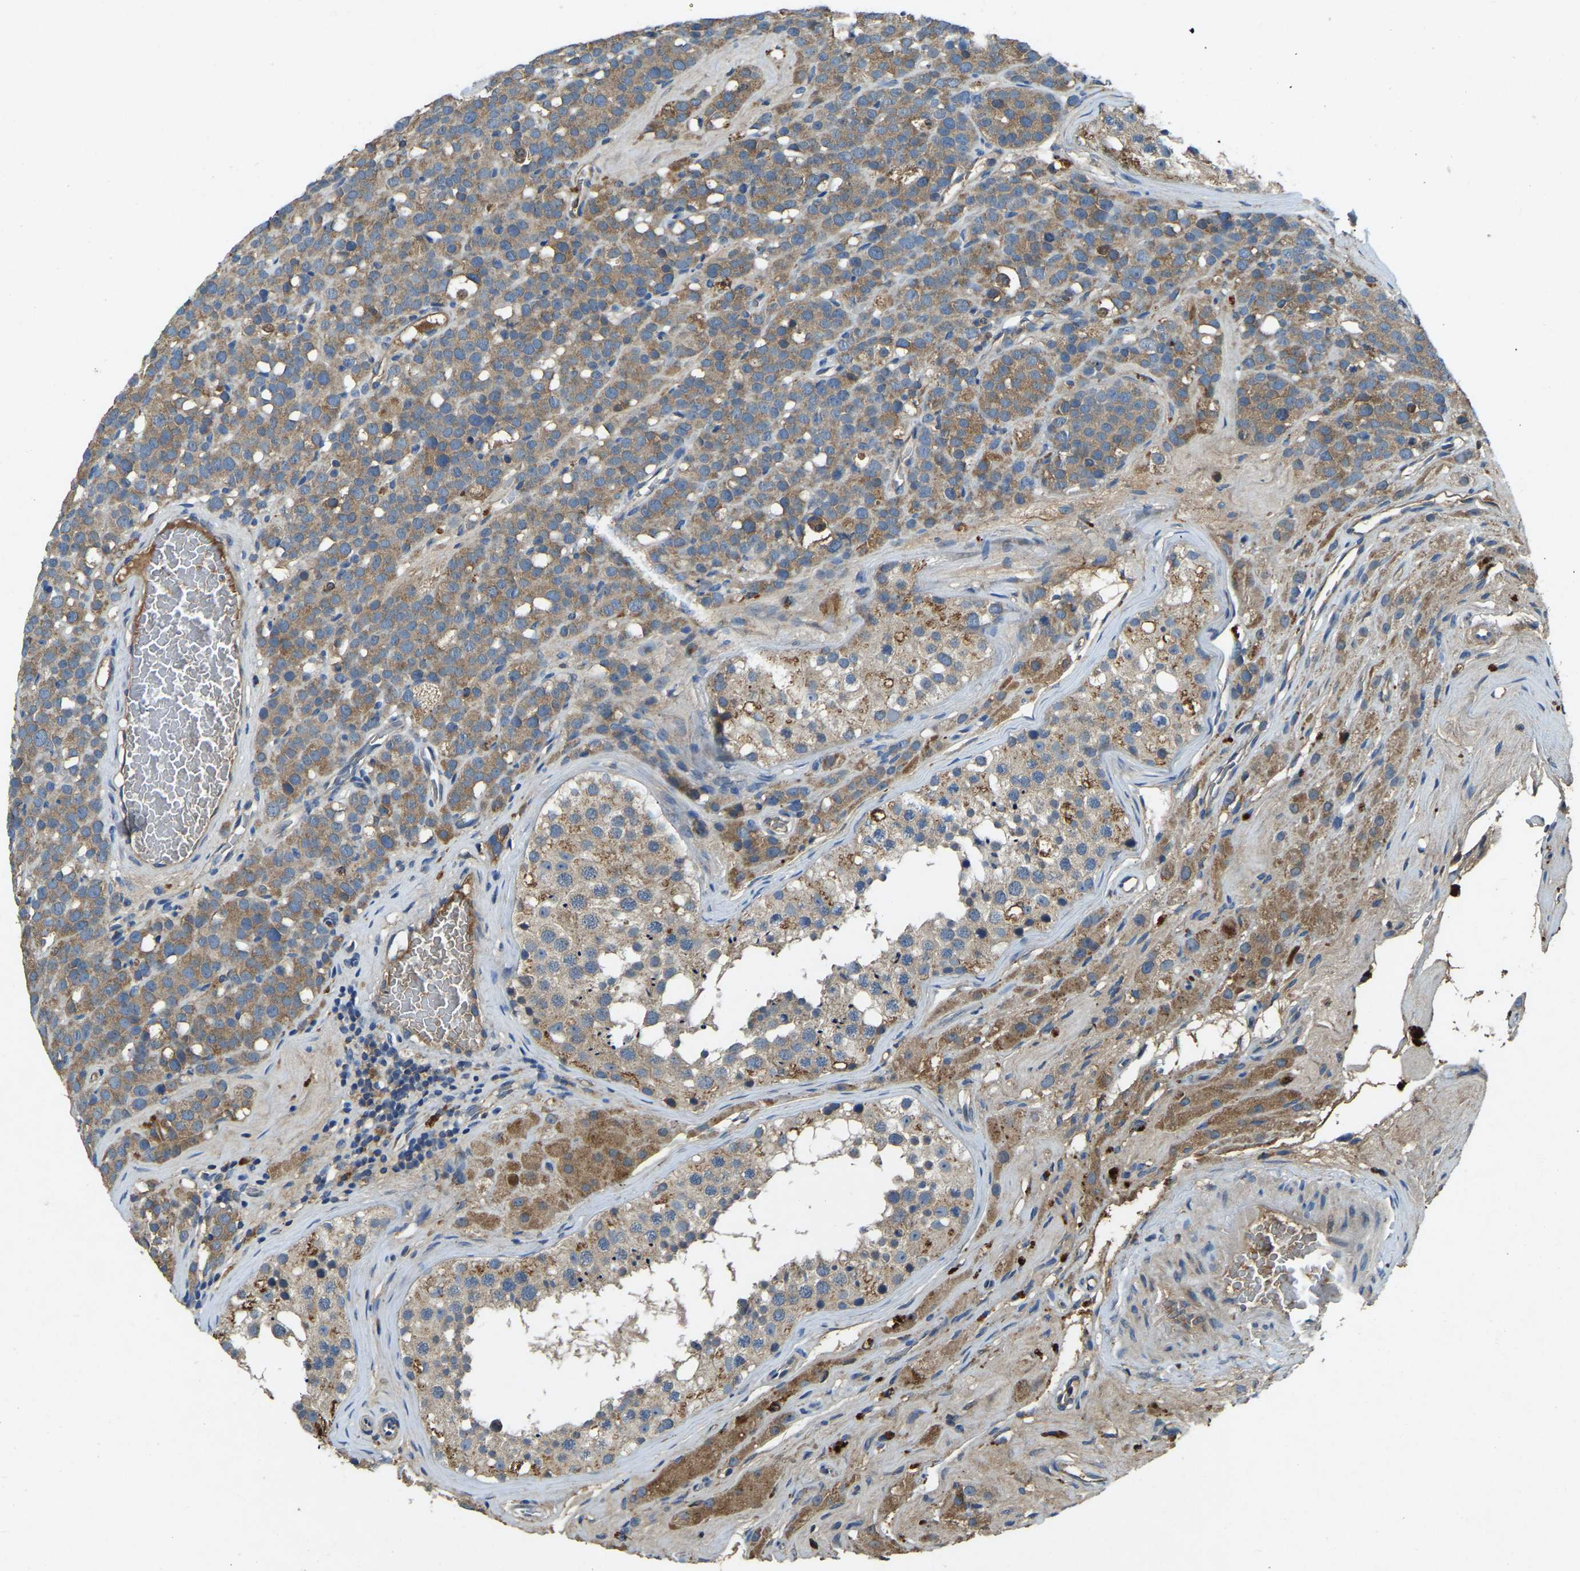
{"staining": {"intensity": "moderate", "quantity": ">75%", "location": "cytoplasmic/membranous"}, "tissue": "testis cancer", "cell_type": "Tumor cells", "image_type": "cancer", "snomed": [{"axis": "morphology", "description": "Seminoma, NOS"}, {"axis": "topography", "description": "Testis"}], "caption": "Testis seminoma stained for a protein displays moderate cytoplasmic/membranous positivity in tumor cells.", "gene": "ATP8B1", "patient": {"sex": "male", "age": 71}}